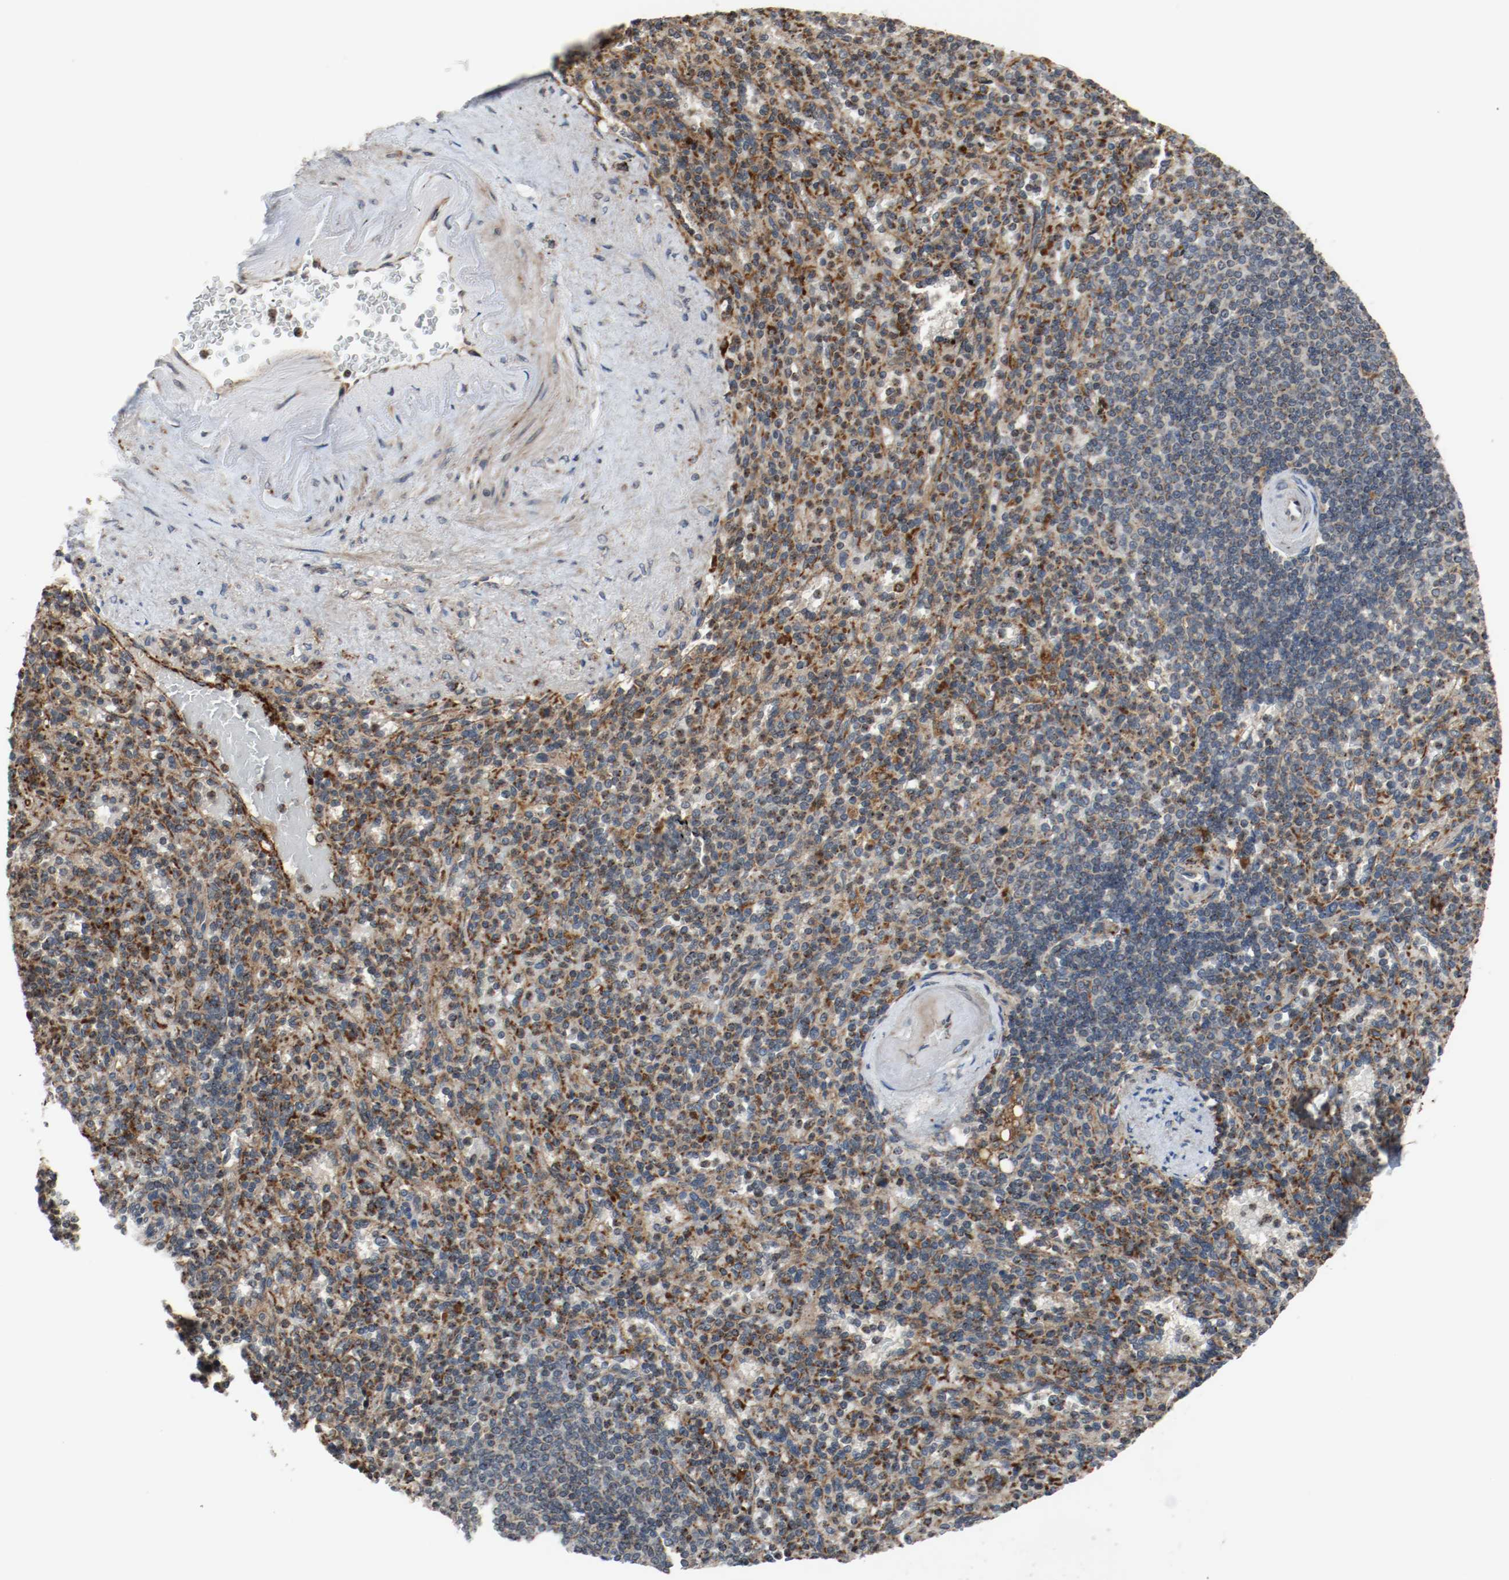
{"staining": {"intensity": "strong", "quantity": ">75%", "location": "cytoplasmic/membranous"}, "tissue": "spleen", "cell_type": "Cells in red pulp", "image_type": "normal", "snomed": [{"axis": "morphology", "description": "Normal tissue, NOS"}, {"axis": "topography", "description": "Spleen"}], "caption": "This image reveals IHC staining of benign human spleen, with high strong cytoplasmic/membranous positivity in approximately >75% of cells in red pulp.", "gene": "LAMP2", "patient": {"sex": "female", "age": 74}}